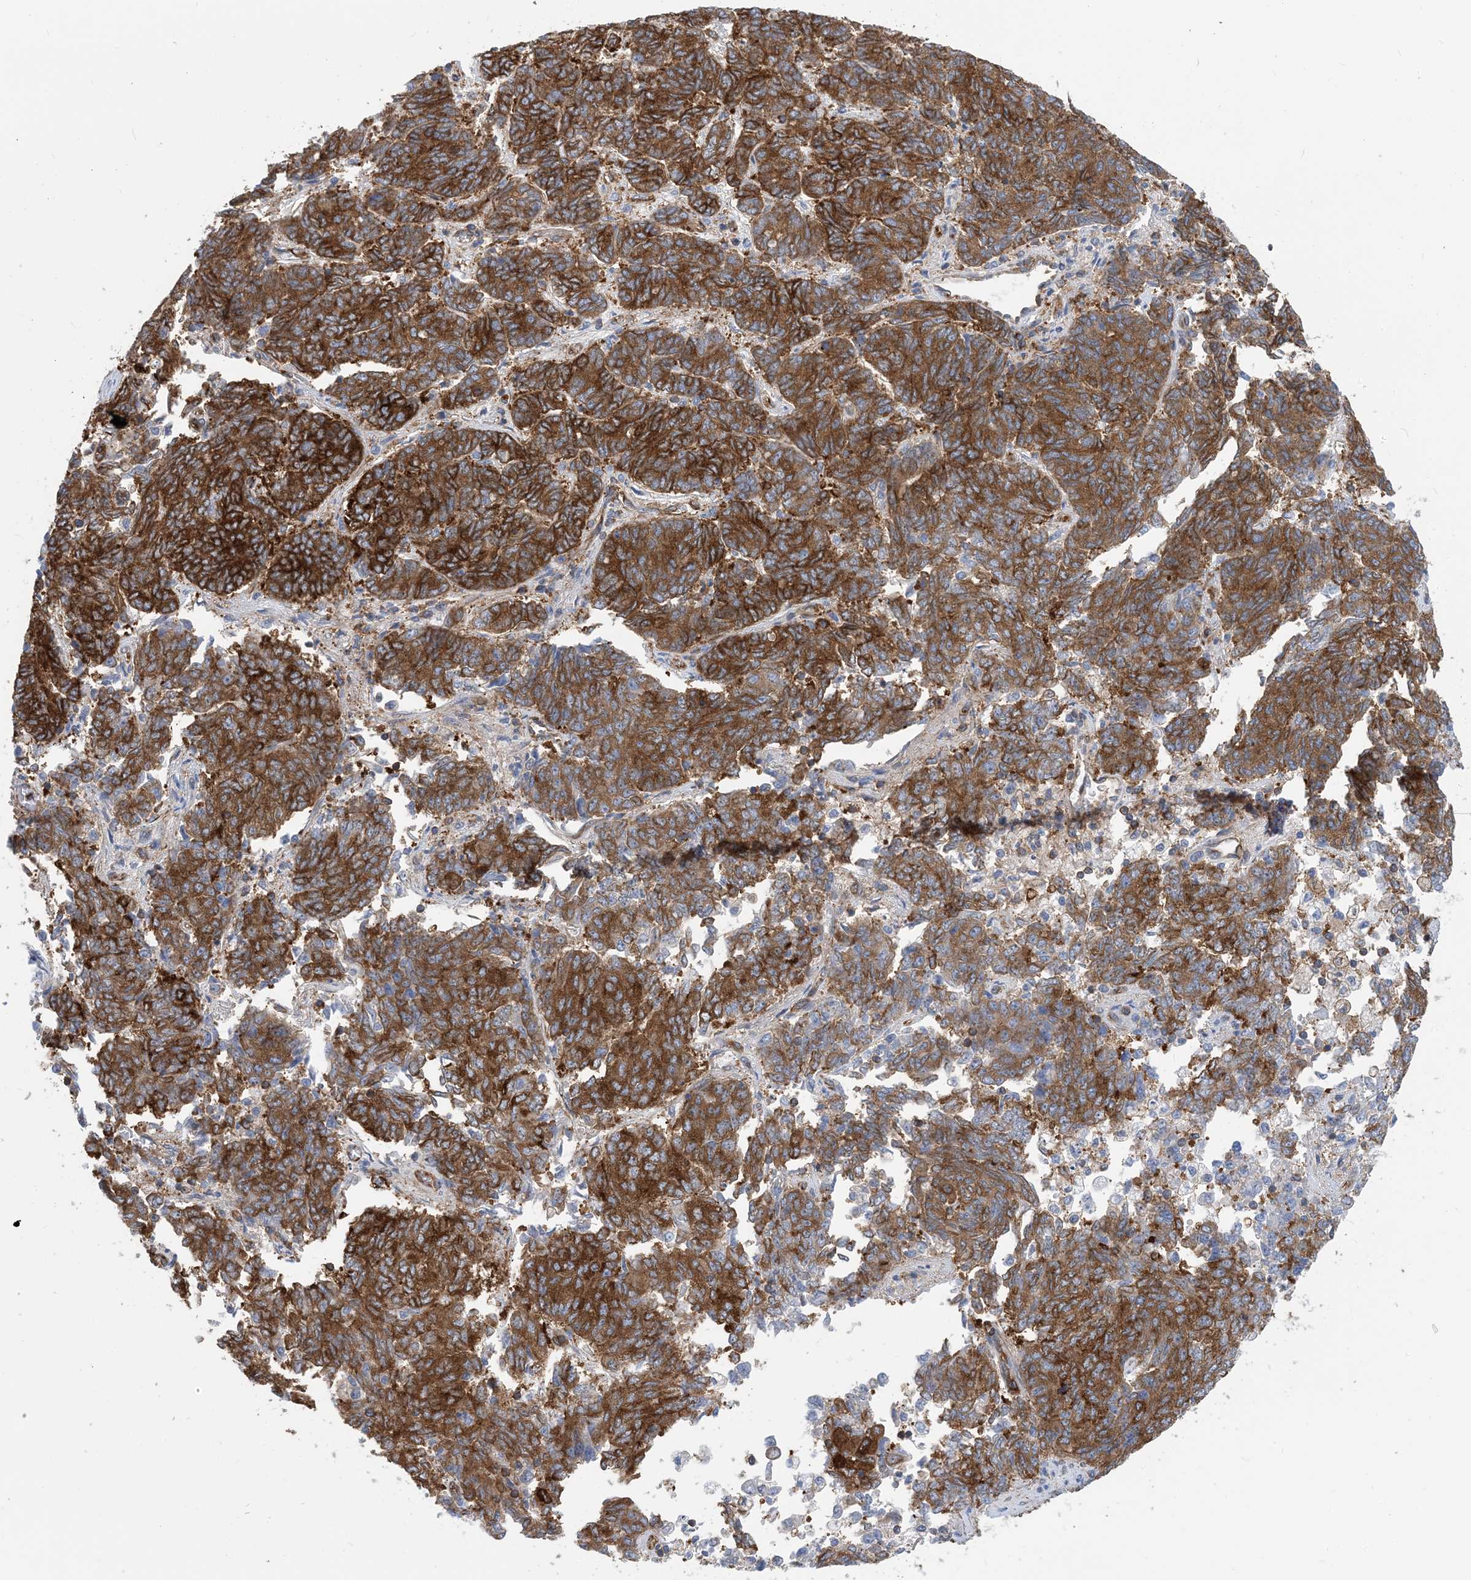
{"staining": {"intensity": "strong", "quantity": ">75%", "location": "cytoplasmic/membranous"}, "tissue": "endometrial cancer", "cell_type": "Tumor cells", "image_type": "cancer", "snomed": [{"axis": "morphology", "description": "Adenocarcinoma, NOS"}, {"axis": "topography", "description": "Endometrium"}], "caption": "Protein expression analysis of adenocarcinoma (endometrial) displays strong cytoplasmic/membranous expression in about >75% of tumor cells. (DAB IHC with brightfield microscopy, high magnification).", "gene": "DYNC1LI1", "patient": {"sex": "female", "age": 80}}